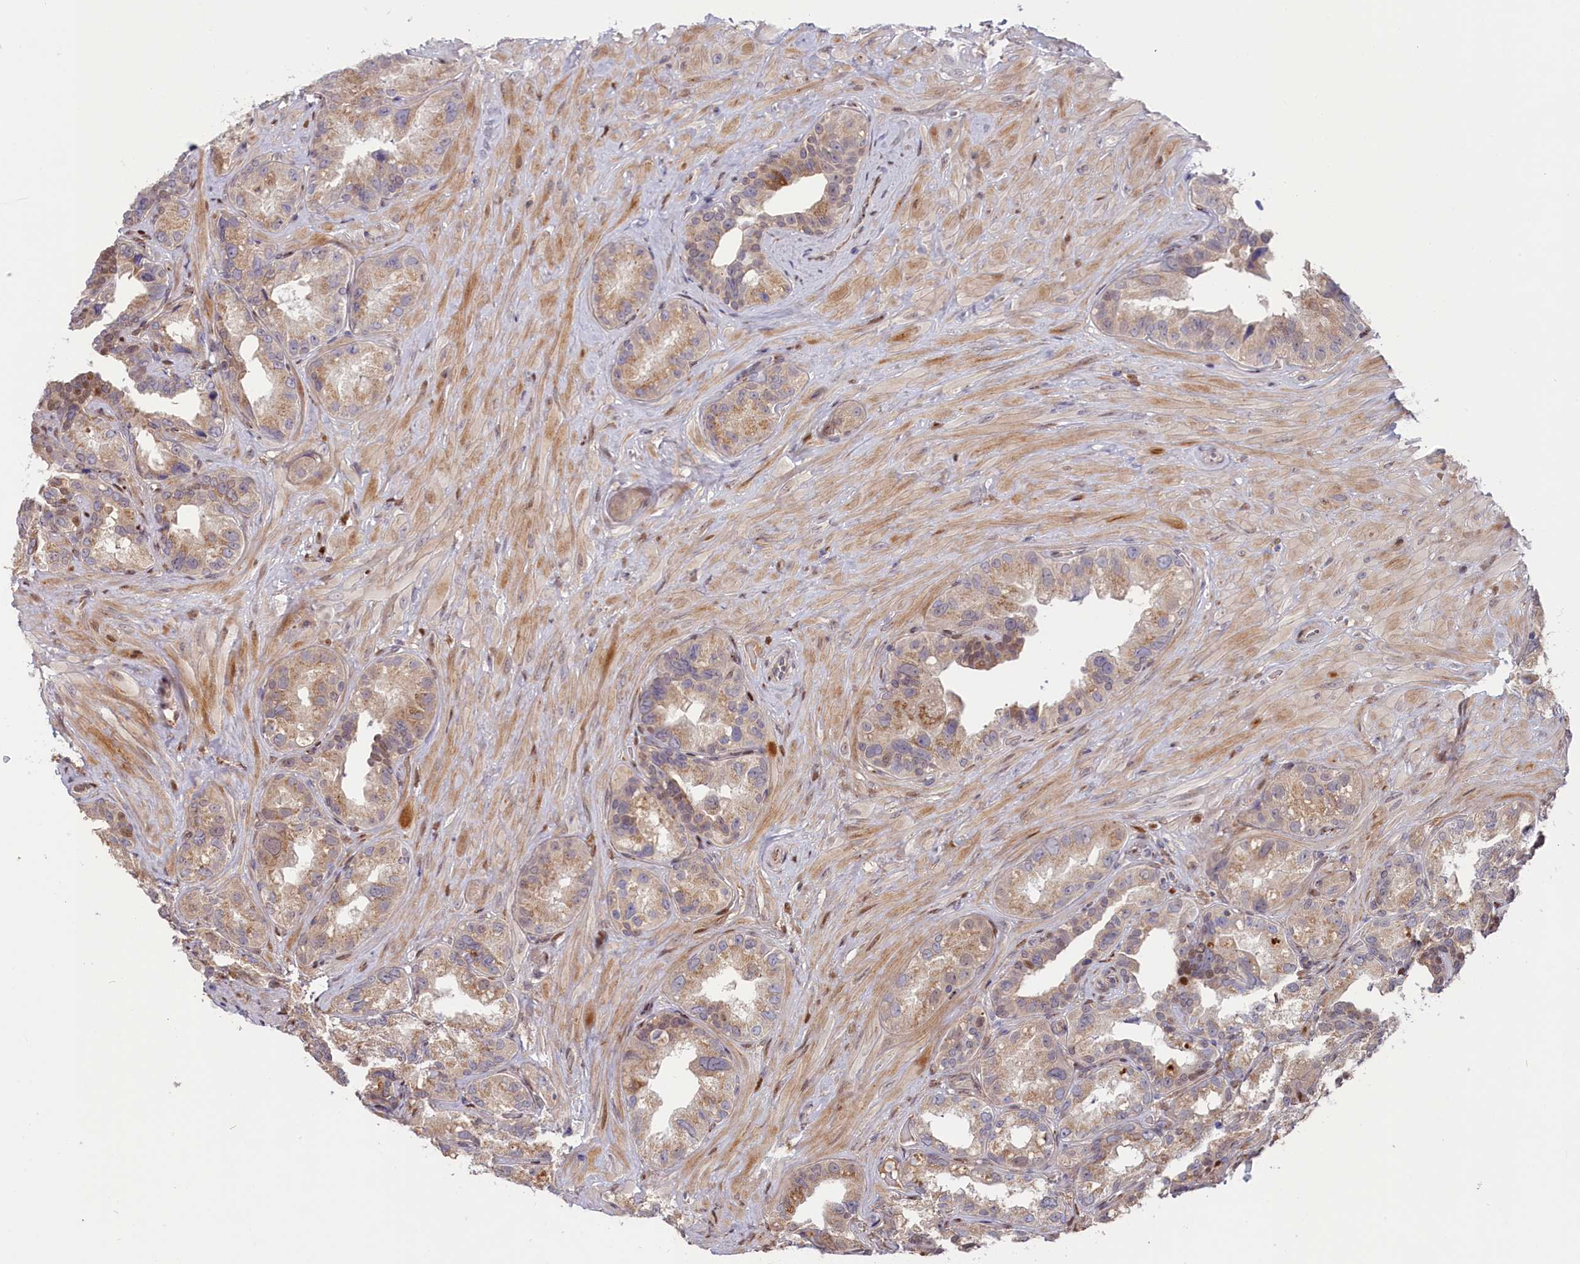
{"staining": {"intensity": "moderate", "quantity": "25%-75%", "location": "nuclear"}, "tissue": "seminal vesicle", "cell_type": "Glandular cells", "image_type": "normal", "snomed": [{"axis": "morphology", "description": "Normal tissue, NOS"}, {"axis": "topography", "description": "Seminal veicle"}, {"axis": "topography", "description": "Peripheral nerve tissue"}], "caption": "Immunohistochemical staining of normal seminal vesicle demonstrates medium levels of moderate nuclear positivity in approximately 25%-75% of glandular cells. Immunohistochemistry (ihc) stains the protein of interest in brown and the nuclei are stained blue.", "gene": "CHST12", "patient": {"sex": "male", "age": 67}}